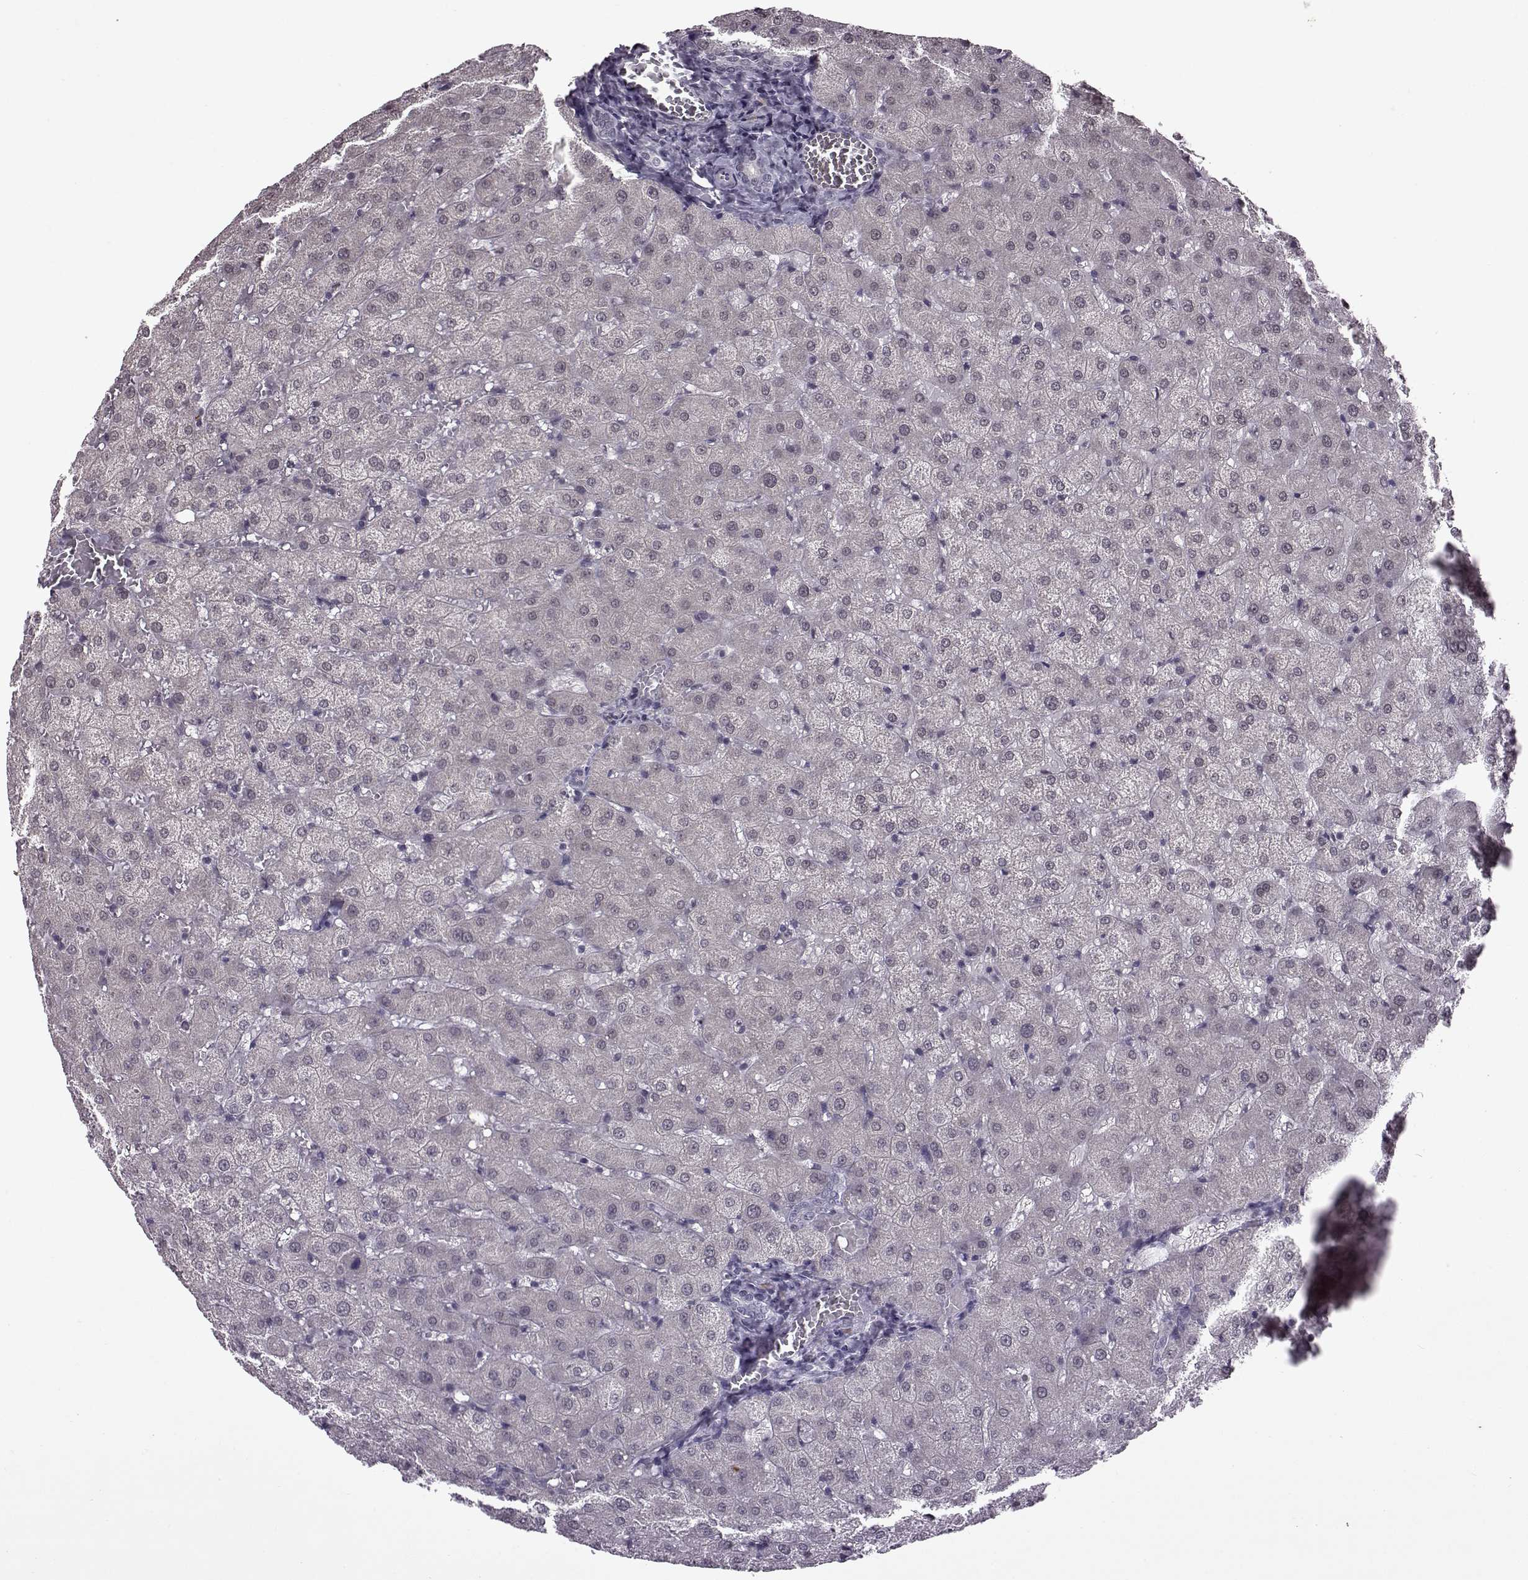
{"staining": {"intensity": "negative", "quantity": "none", "location": "none"}, "tissue": "liver", "cell_type": "Cholangiocytes", "image_type": "normal", "snomed": [{"axis": "morphology", "description": "Normal tissue, NOS"}, {"axis": "topography", "description": "Liver"}], "caption": "The micrograph shows no staining of cholangiocytes in benign liver. (DAB immunohistochemistry with hematoxylin counter stain).", "gene": "SLC28A2", "patient": {"sex": "female", "age": 50}}